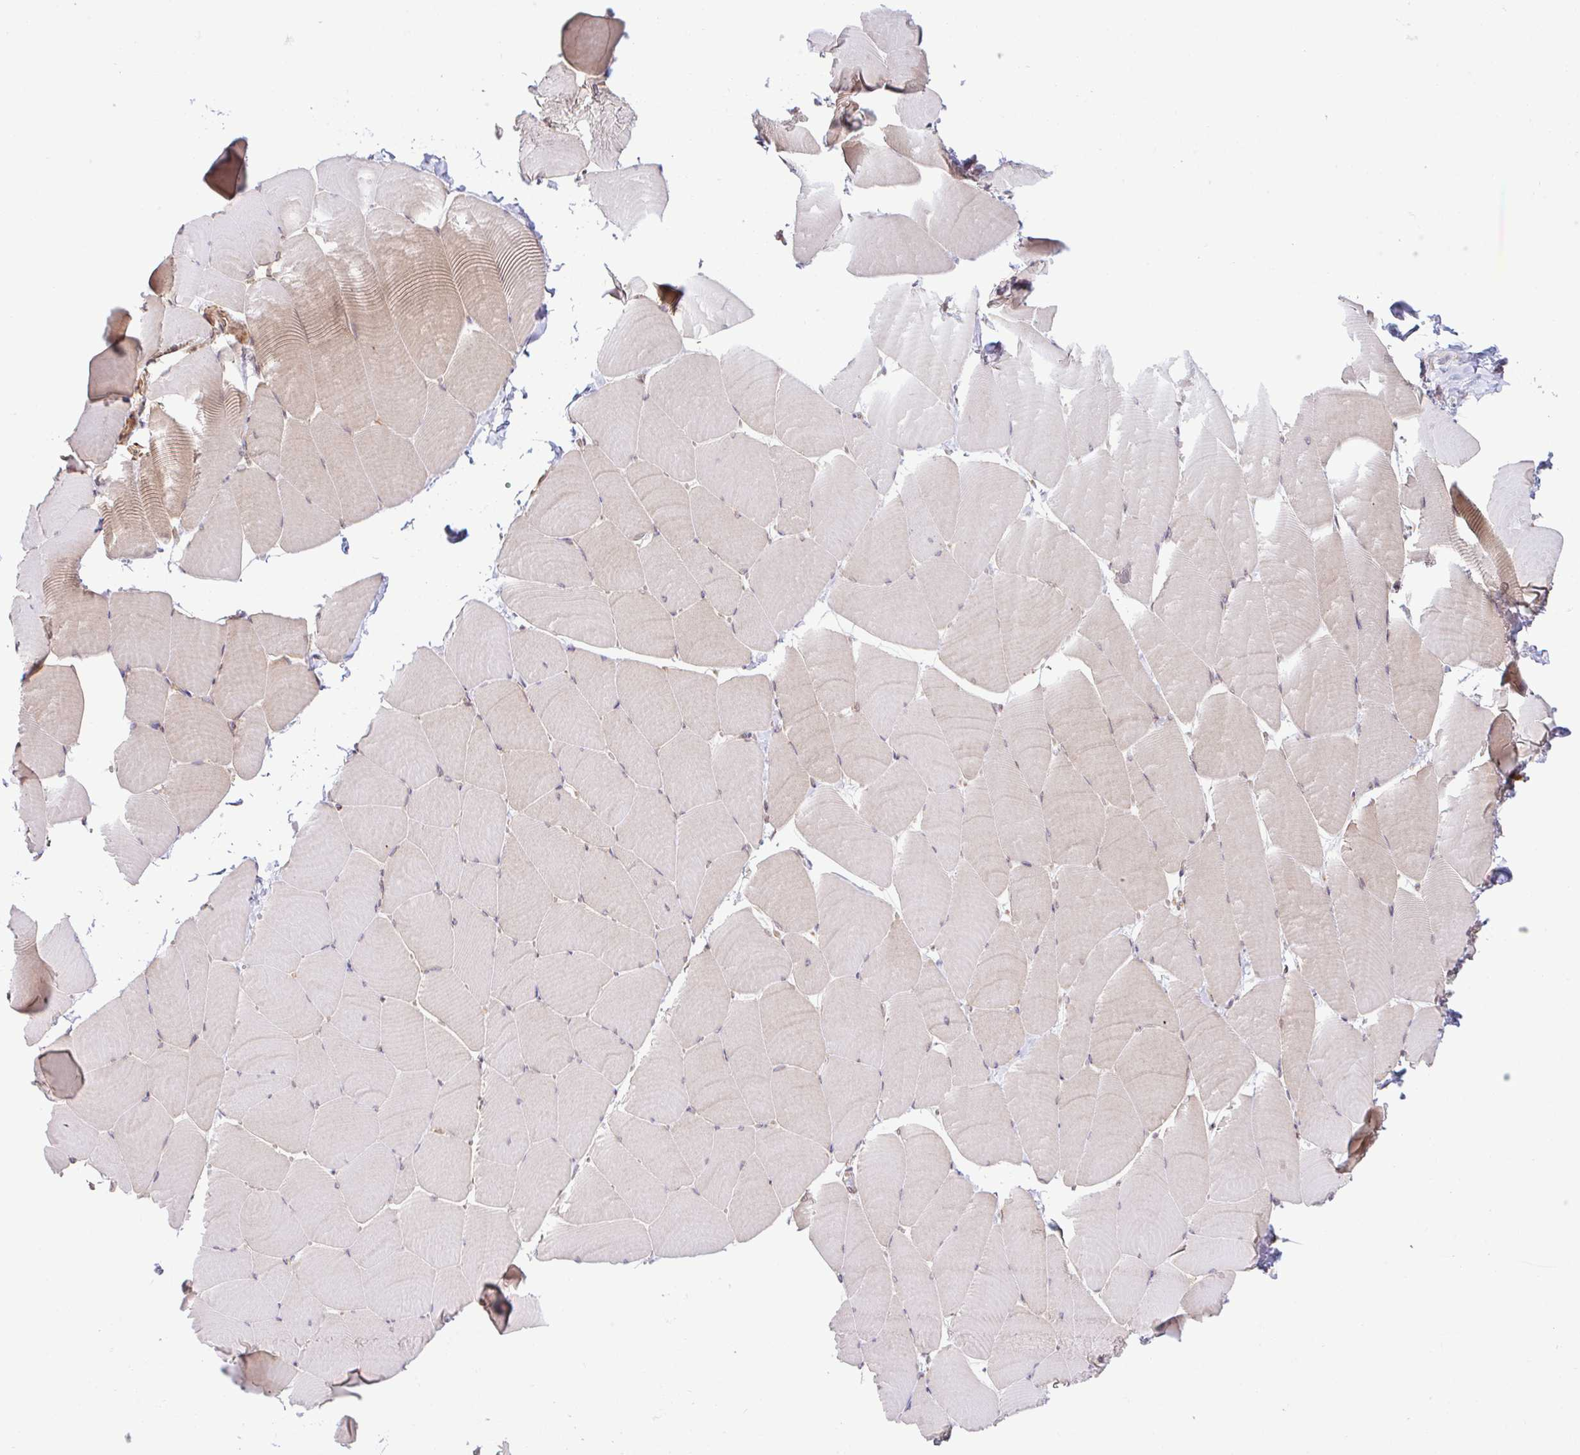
{"staining": {"intensity": "weak", "quantity": "<25%", "location": "cytoplasmic/membranous"}, "tissue": "skeletal muscle", "cell_type": "Myocytes", "image_type": "normal", "snomed": [{"axis": "morphology", "description": "Normal tissue, NOS"}, {"axis": "topography", "description": "Skeletal muscle"}], "caption": "Myocytes show no significant staining in unremarkable skeletal muscle.", "gene": "ZBED3", "patient": {"sex": "male", "age": 25}}